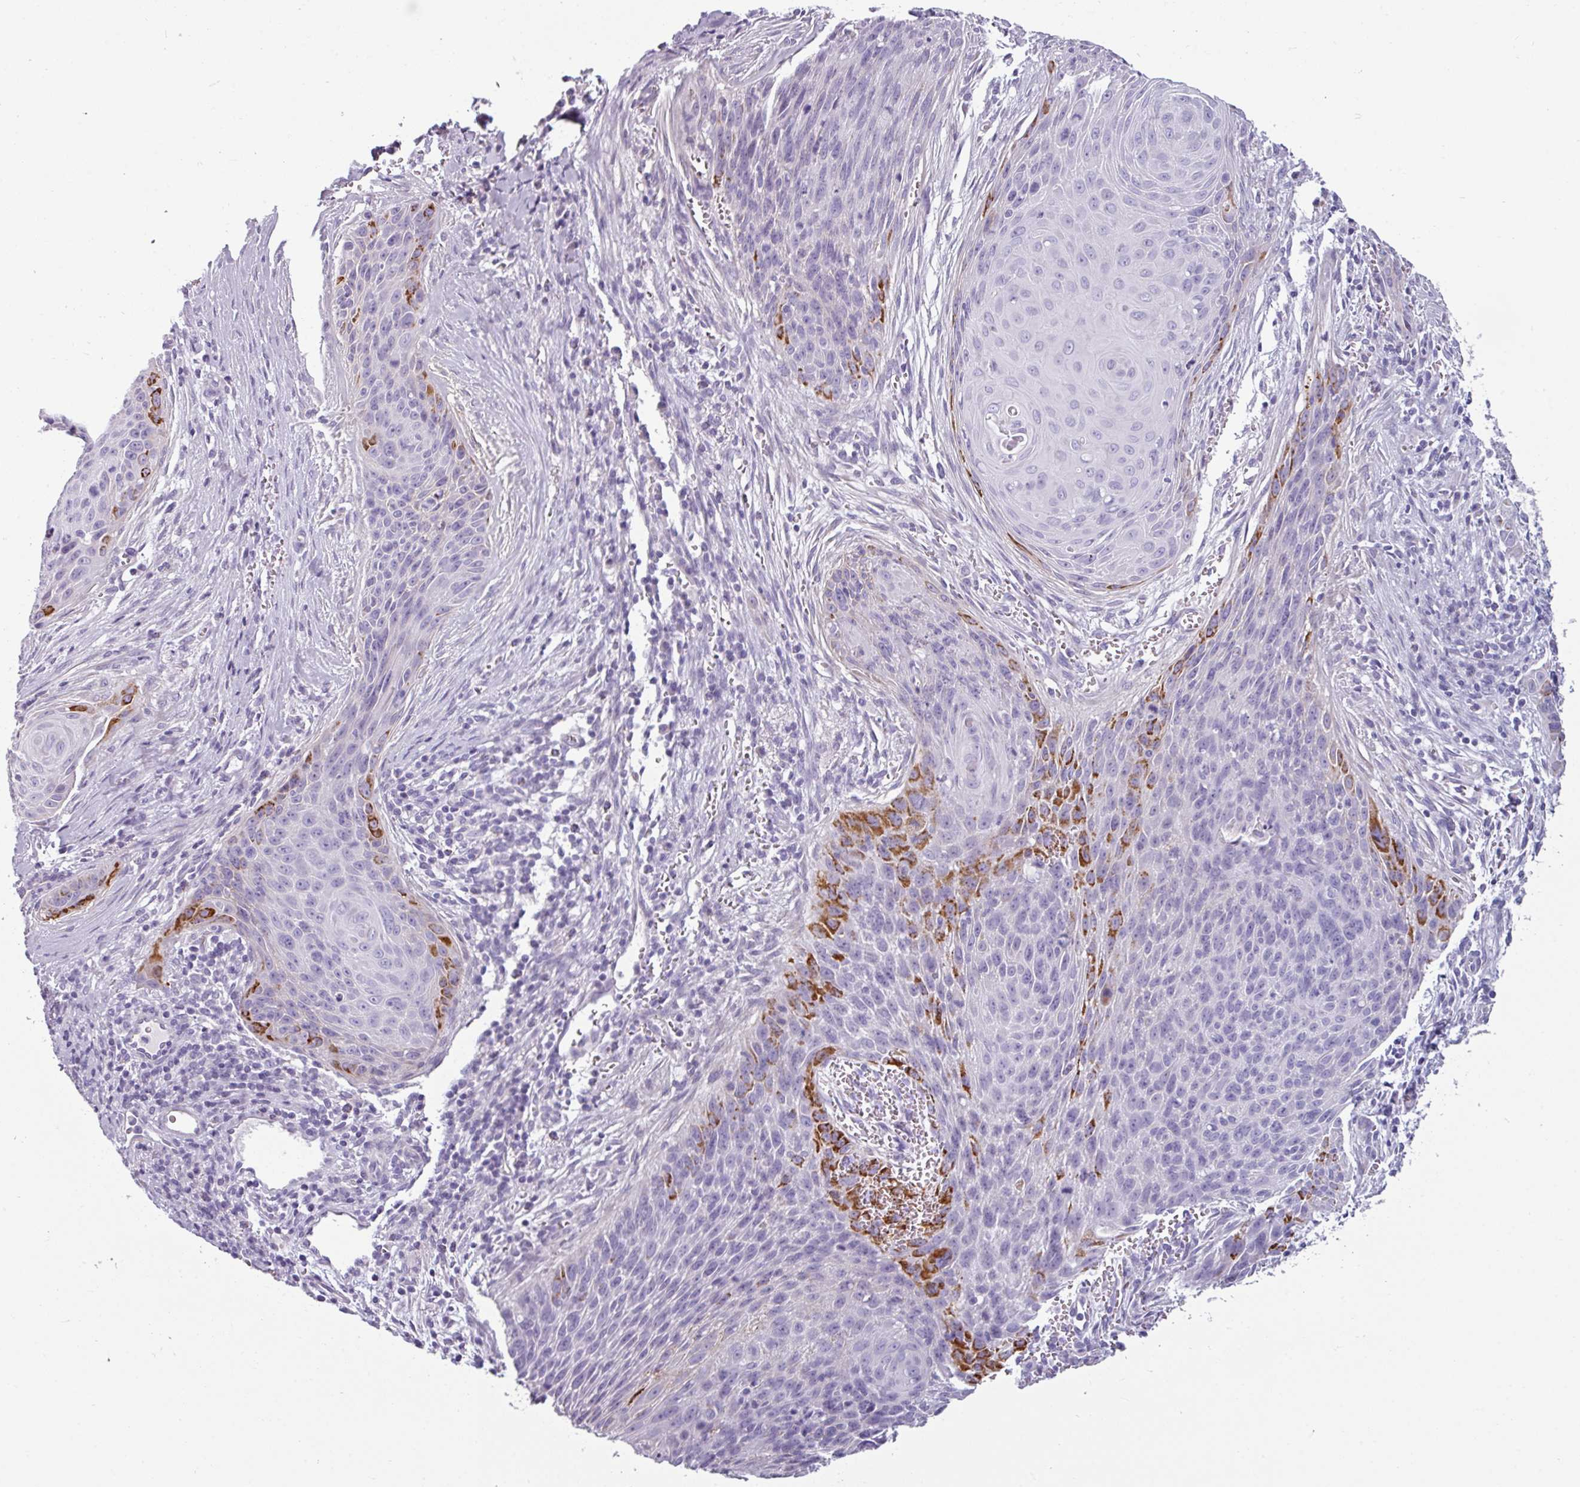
{"staining": {"intensity": "strong", "quantity": "<25%", "location": "cytoplasmic/membranous"}, "tissue": "cervical cancer", "cell_type": "Tumor cells", "image_type": "cancer", "snomed": [{"axis": "morphology", "description": "Squamous cell carcinoma, NOS"}, {"axis": "topography", "description": "Cervix"}], "caption": "The micrograph exhibits staining of cervical cancer, revealing strong cytoplasmic/membranous protein positivity (brown color) within tumor cells.", "gene": "CLCA1", "patient": {"sex": "female", "age": 55}}